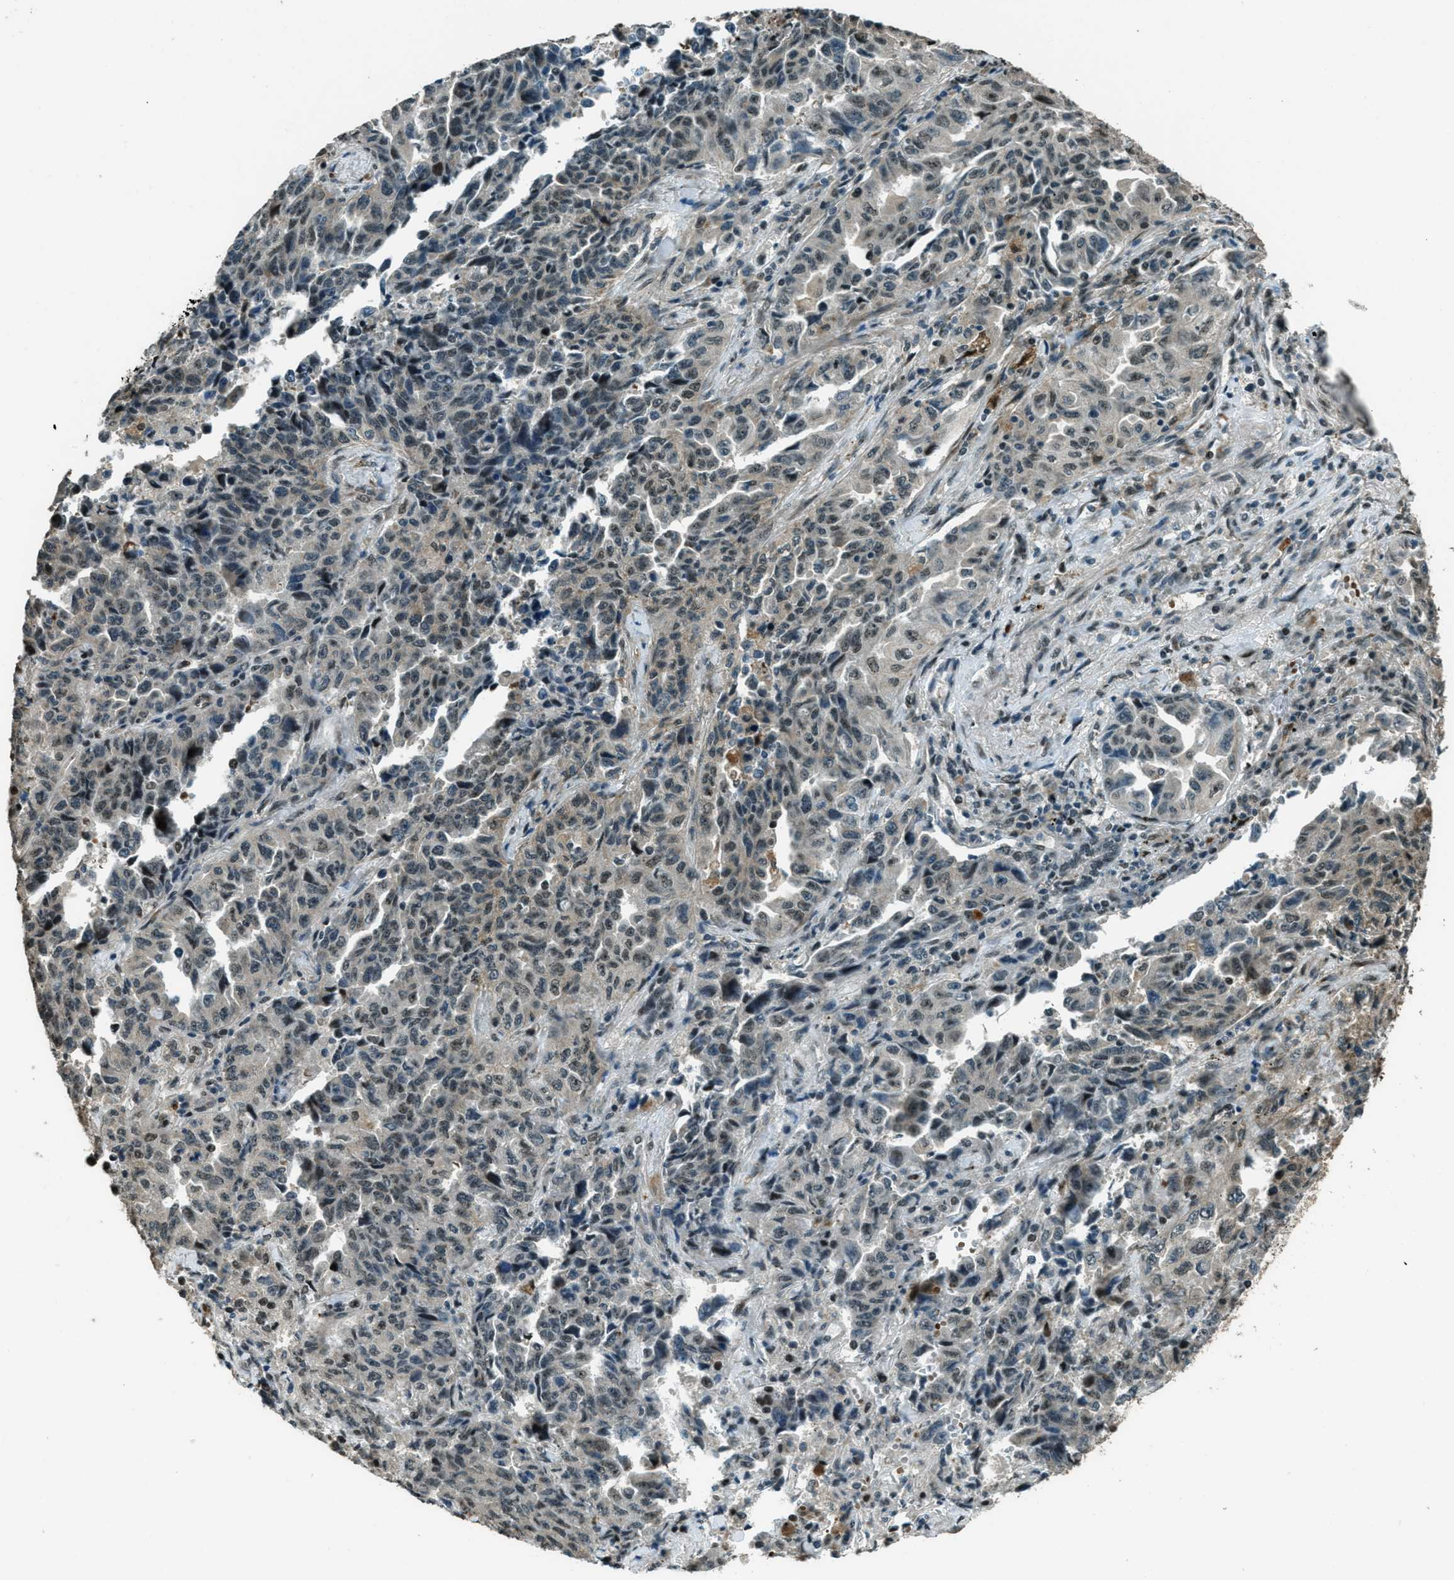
{"staining": {"intensity": "weak", "quantity": "25%-75%", "location": "cytoplasmic/membranous"}, "tissue": "lung cancer", "cell_type": "Tumor cells", "image_type": "cancer", "snomed": [{"axis": "morphology", "description": "Adenocarcinoma, NOS"}, {"axis": "topography", "description": "Lung"}], "caption": "Tumor cells demonstrate low levels of weak cytoplasmic/membranous positivity in approximately 25%-75% of cells in adenocarcinoma (lung). (Stains: DAB in brown, nuclei in blue, Microscopy: brightfield microscopy at high magnification).", "gene": "TARDBP", "patient": {"sex": "female", "age": 51}}